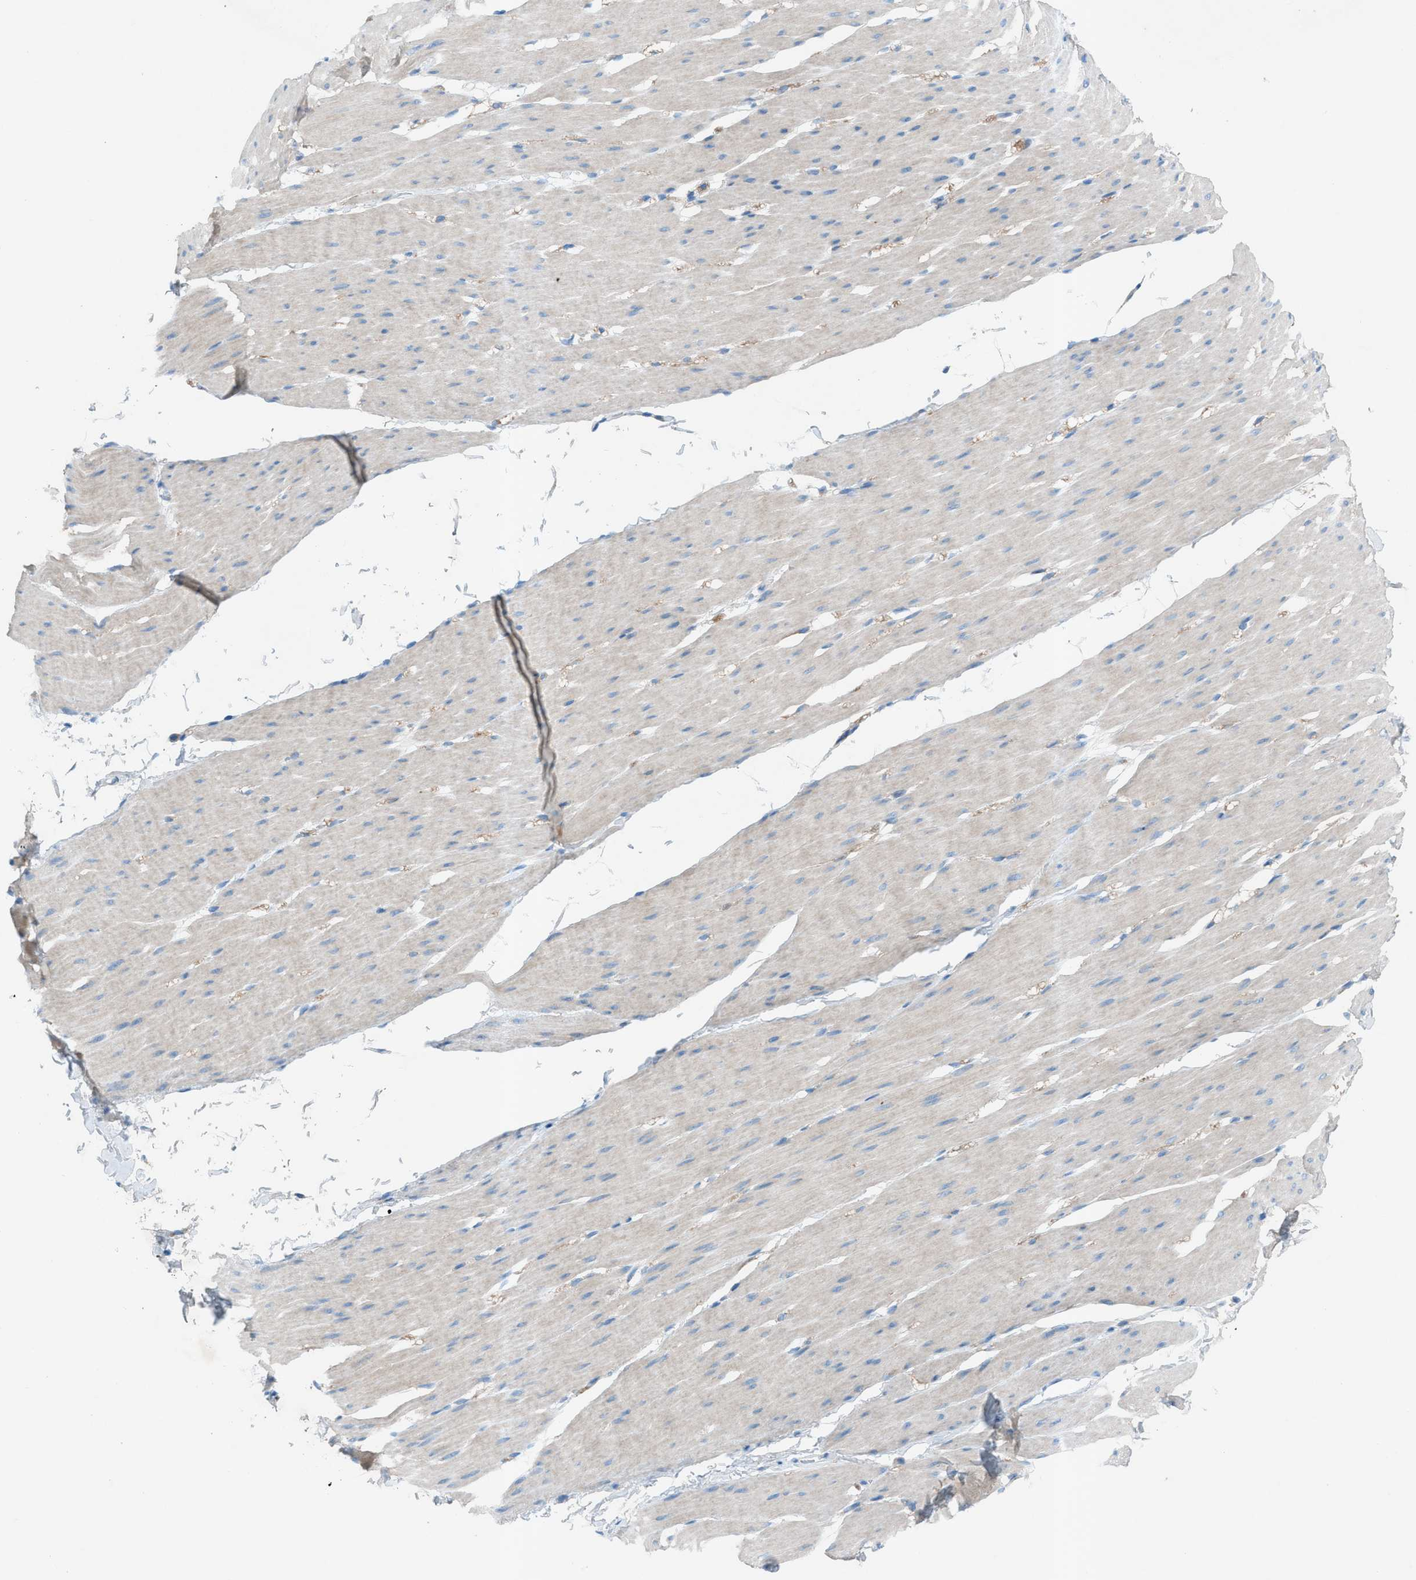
{"staining": {"intensity": "weak", "quantity": "<25%", "location": "cytoplasmic/membranous"}, "tissue": "smooth muscle", "cell_type": "Smooth muscle cells", "image_type": "normal", "snomed": [{"axis": "morphology", "description": "Normal tissue, NOS"}, {"axis": "topography", "description": "Smooth muscle"}, {"axis": "topography", "description": "Colon"}], "caption": "Unremarkable smooth muscle was stained to show a protein in brown. There is no significant positivity in smooth muscle cells. (DAB (3,3'-diaminobenzidine) immunohistochemistry with hematoxylin counter stain).", "gene": "C5AR2", "patient": {"sex": "male", "age": 67}}